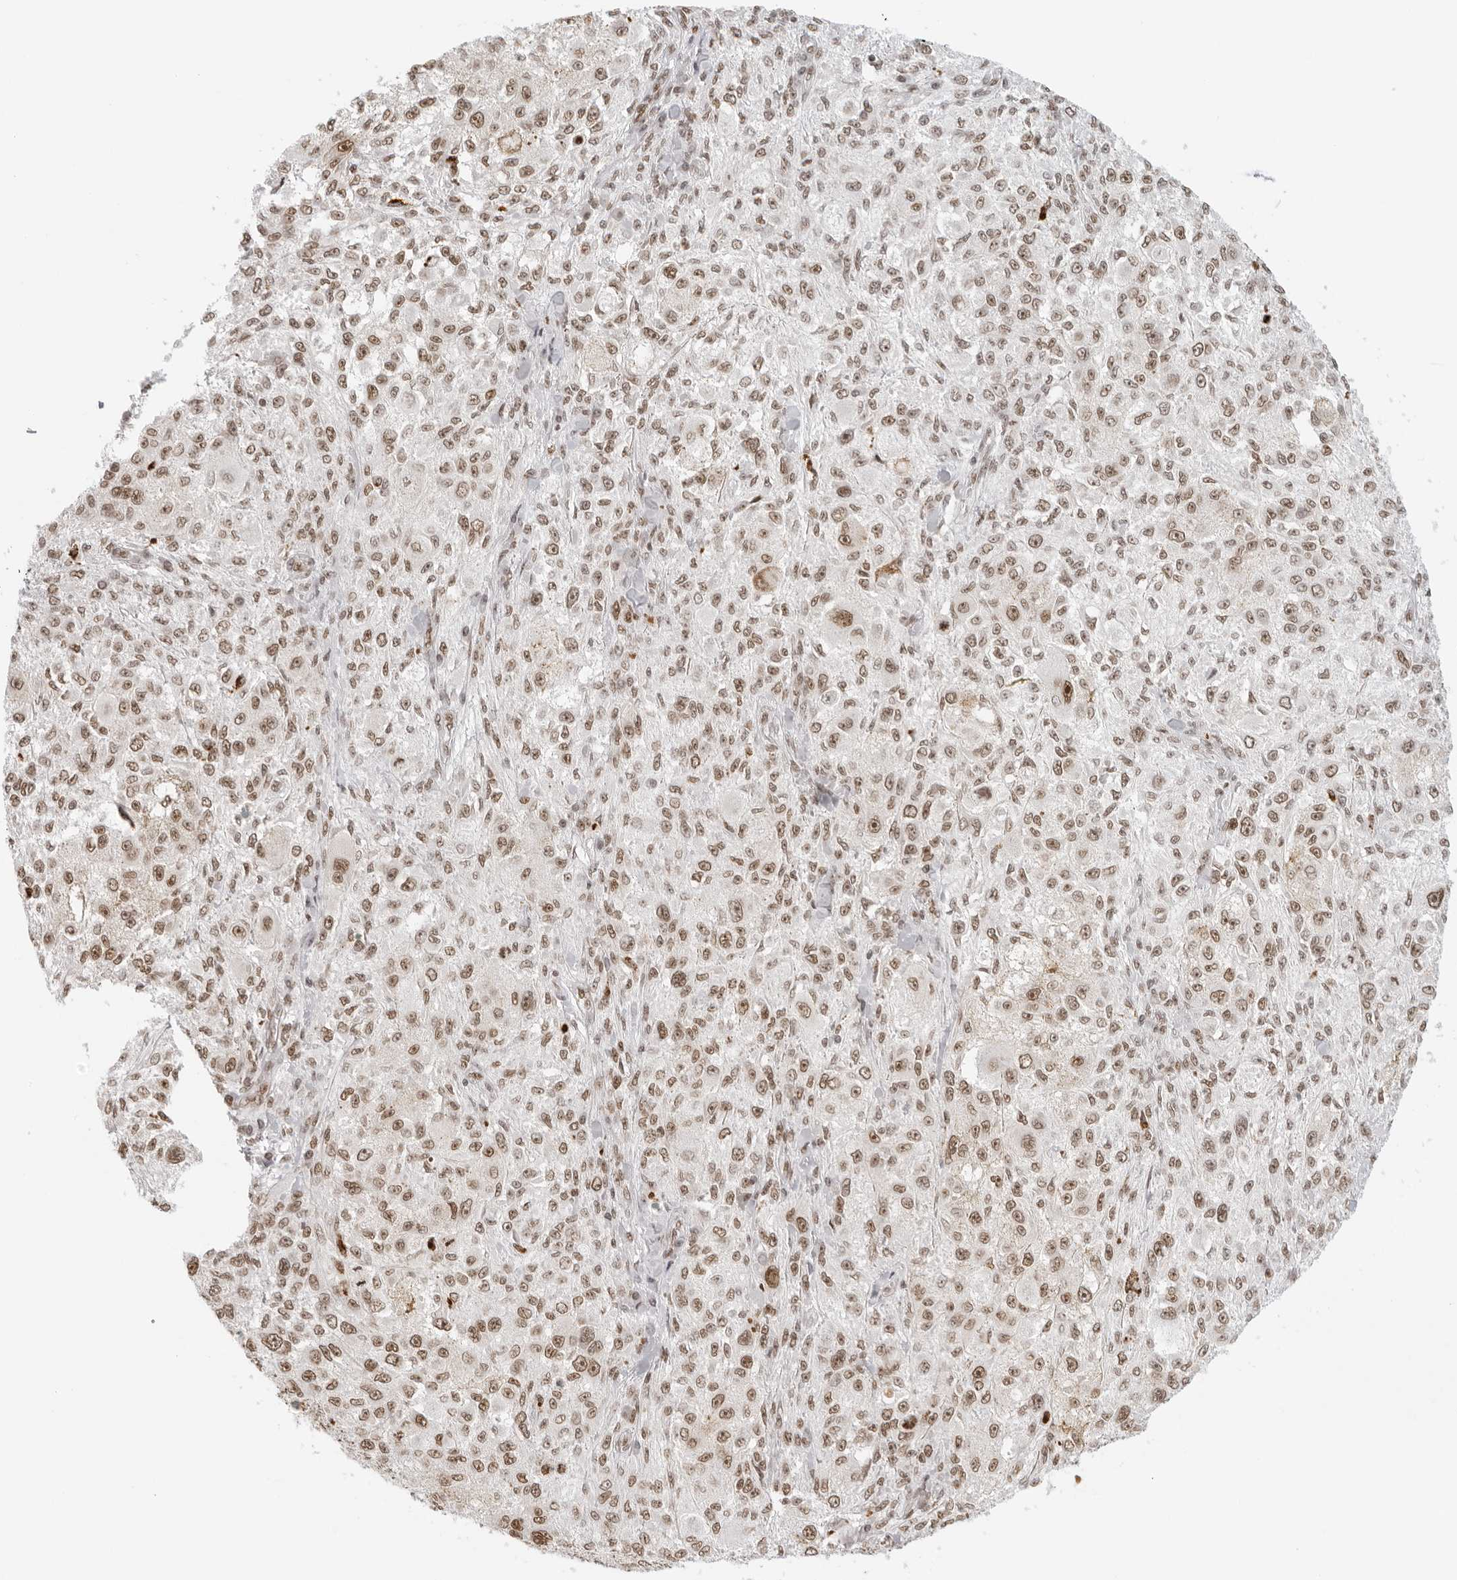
{"staining": {"intensity": "moderate", "quantity": ">75%", "location": "nuclear"}, "tissue": "melanoma", "cell_type": "Tumor cells", "image_type": "cancer", "snomed": [{"axis": "morphology", "description": "Necrosis, NOS"}, {"axis": "morphology", "description": "Malignant melanoma, NOS"}, {"axis": "topography", "description": "Skin"}], "caption": "A photomicrograph showing moderate nuclear expression in approximately >75% of tumor cells in melanoma, as visualized by brown immunohistochemical staining.", "gene": "RCC1", "patient": {"sex": "female", "age": 87}}